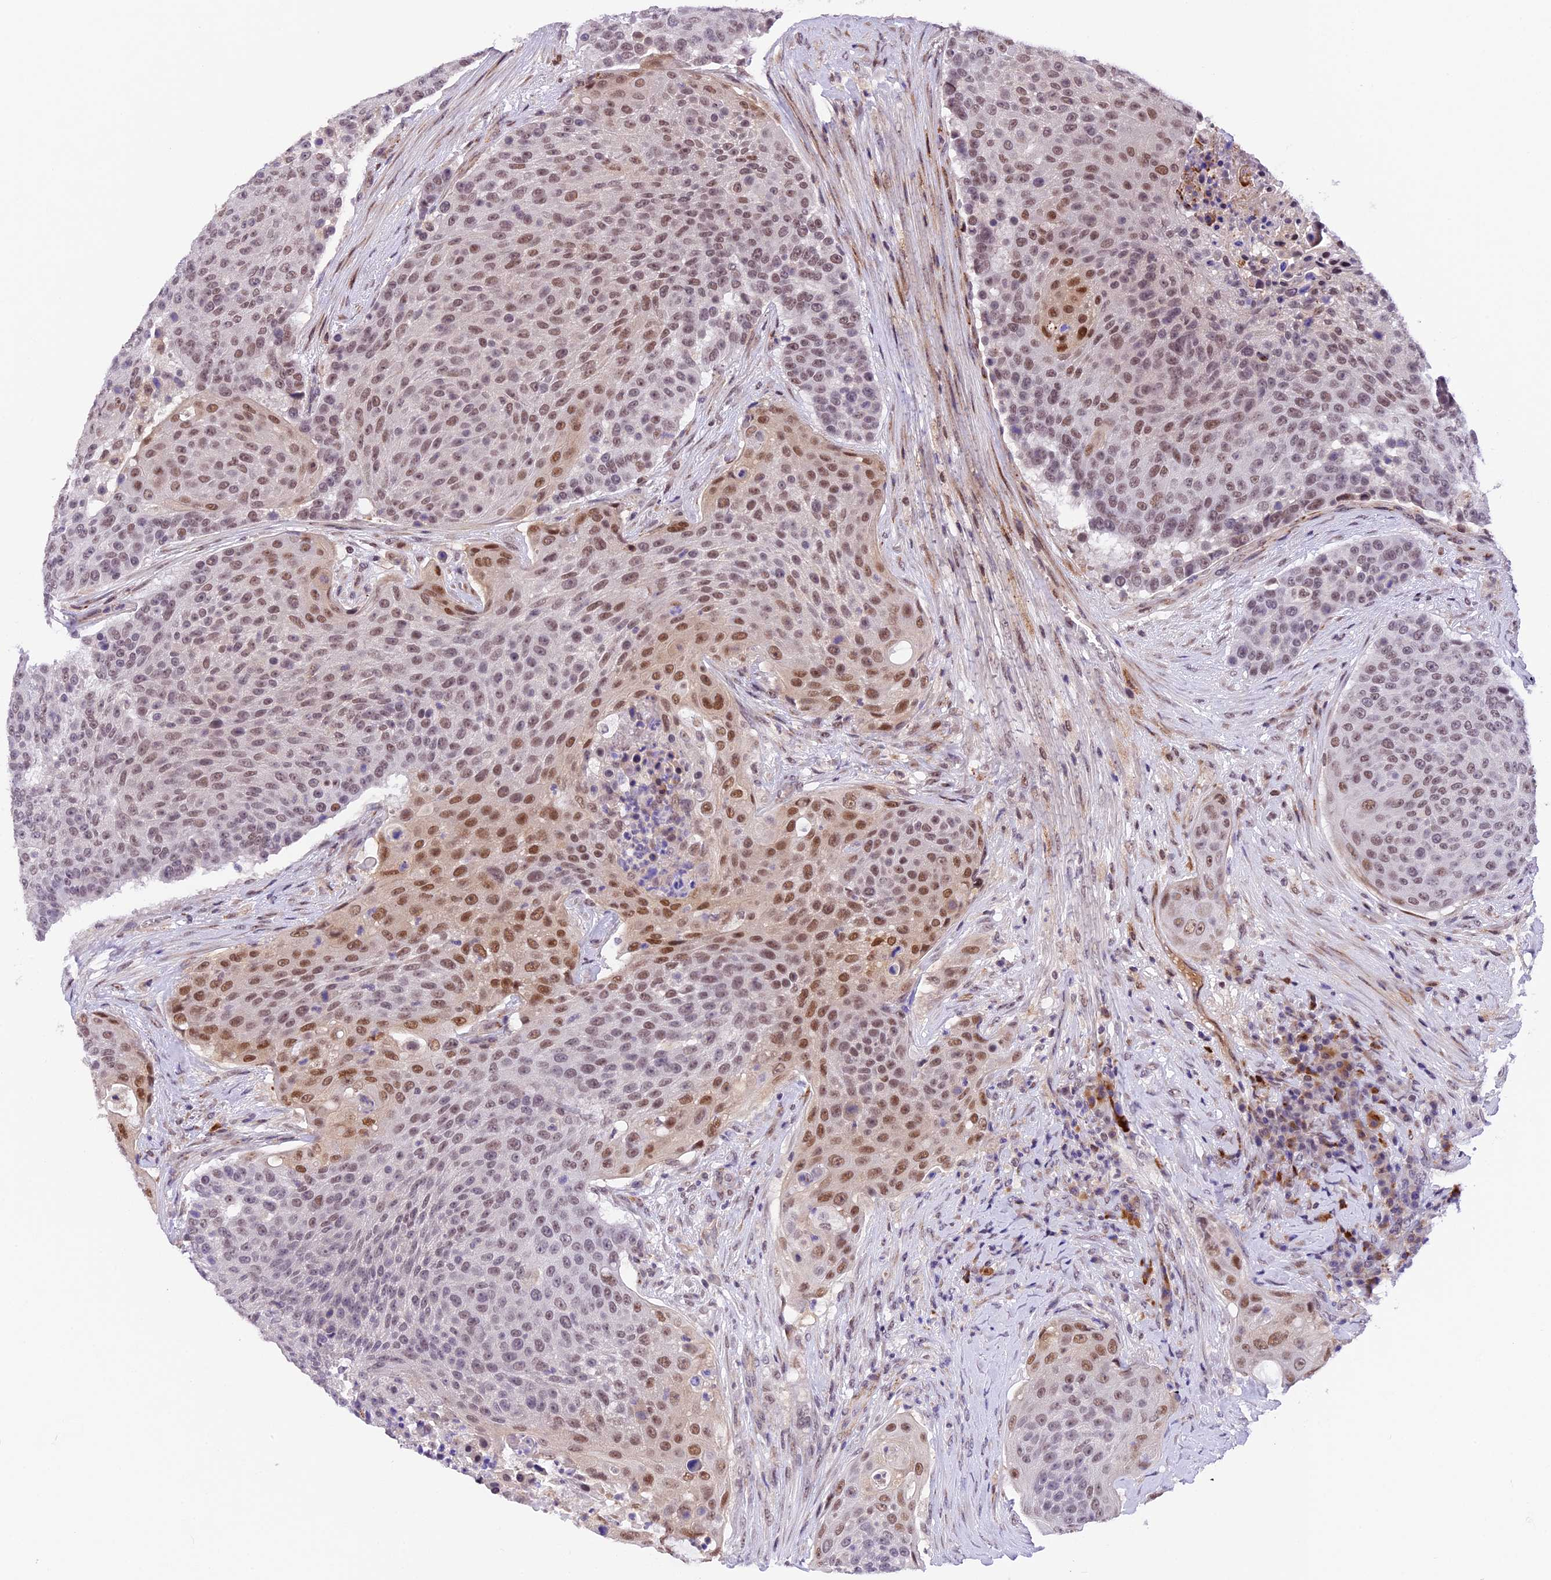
{"staining": {"intensity": "moderate", "quantity": "25%-75%", "location": "nuclear"}, "tissue": "urothelial cancer", "cell_type": "Tumor cells", "image_type": "cancer", "snomed": [{"axis": "morphology", "description": "Urothelial carcinoma, High grade"}, {"axis": "topography", "description": "Urinary bladder"}], "caption": "Urothelial cancer tissue exhibits moderate nuclear staining in about 25%-75% of tumor cells, visualized by immunohistochemistry.", "gene": "FBXO45", "patient": {"sex": "female", "age": 63}}